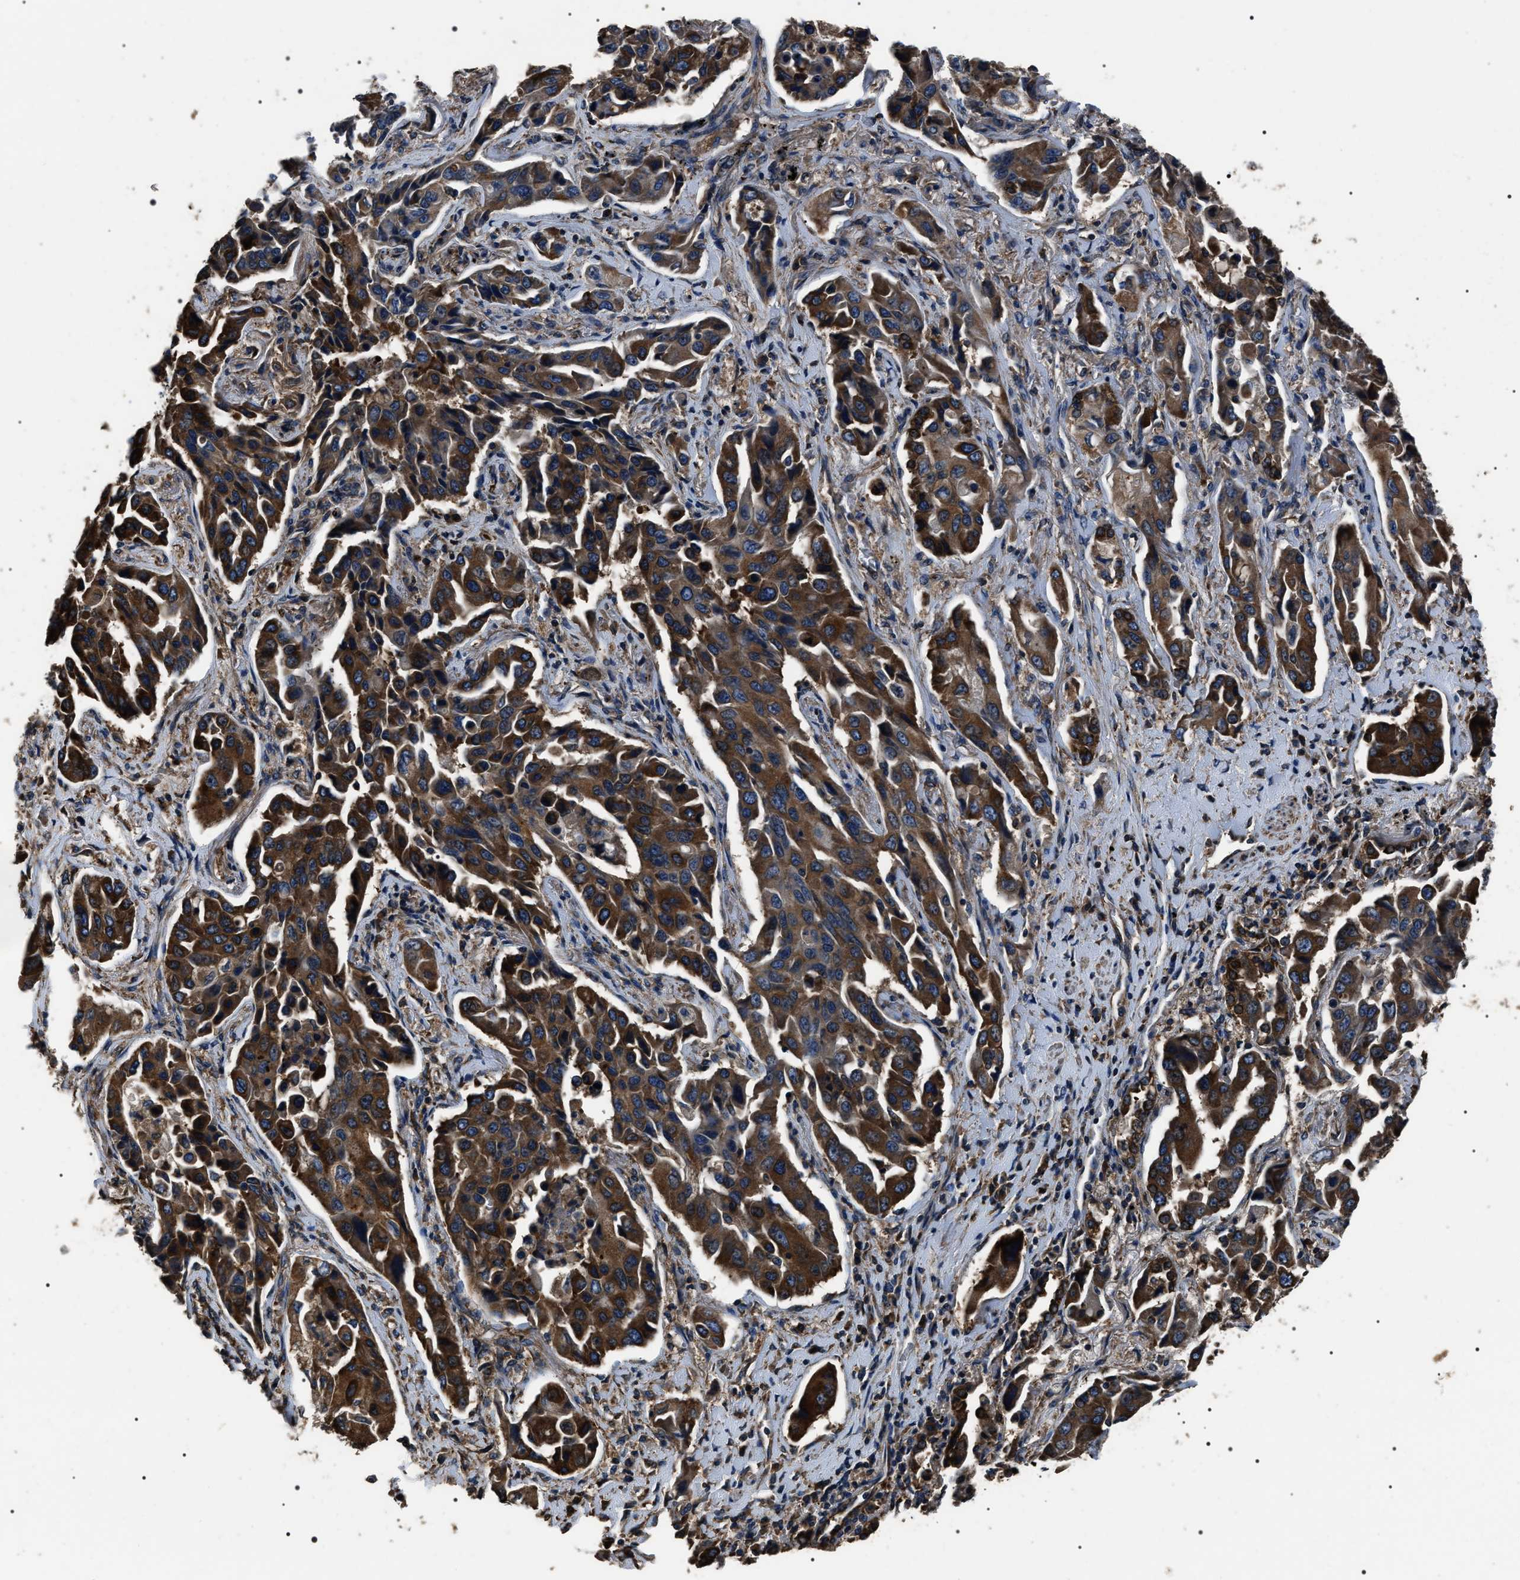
{"staining": {"intensity": "strong", "quantity": ">75%", "location": "cytoplasmic/membranous"}, "tissue": "lung cancer", "cell_type": "Tumor cells", "image_type": "cancer", "snomed": [{"axis": "morphology", "description": "Adenocarcinoma, NOS"}, {"axis": "topography", "description": "Lung"}], "caption": "Lung cancer (adenocarcinoma) stained with a brown dye shows strong cytoplasmic/membranous positive expression in approximately >75% of tumor cells.", "gene": "HSCB", "patient": {"sex": "female", "age": 65}}